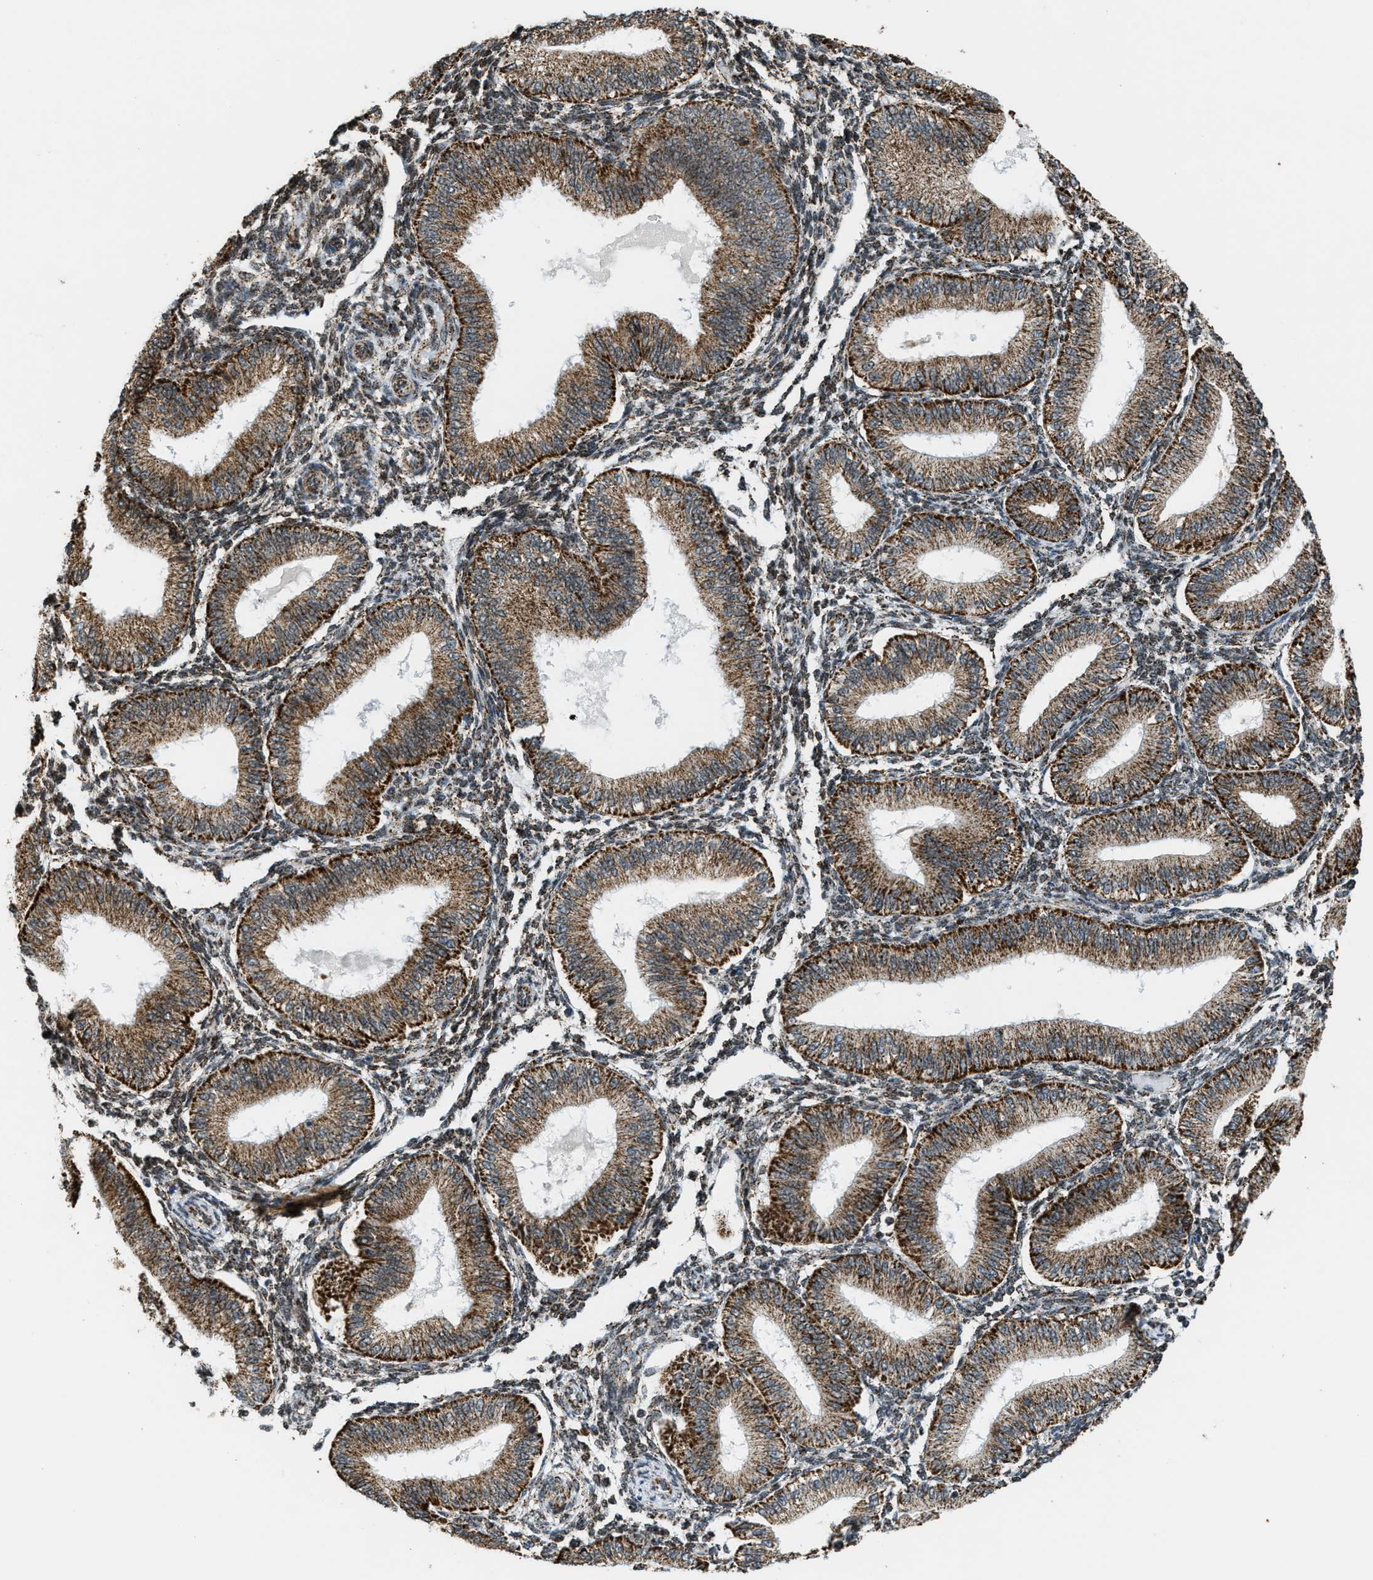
{"staining": {"intensity": "moderate", "quantity": ">75%", "location": "cytoplasmic/membranous"}, "tissue": "endometrium", "cell_type": "Cells in endometrial stroma", "image_type": "normal", "snomed": [{"axis": "morphology", "description": "Normal tissue, NOS"}, {"axis": "topography", "description": "Endometrium"}], "caption": "Immunohistochemistry image of benign endometrium: endometrium stained using immunohistochemistry demonstrates medium levels of moderate protein expression localized specifically in the cytoplasmic/membranous of cells in endometrial stroma, appearing as a cytoplasmic/membranous brown color.", "gene": "HIBADH", "patient": {"sex": "female", "age": 39}}